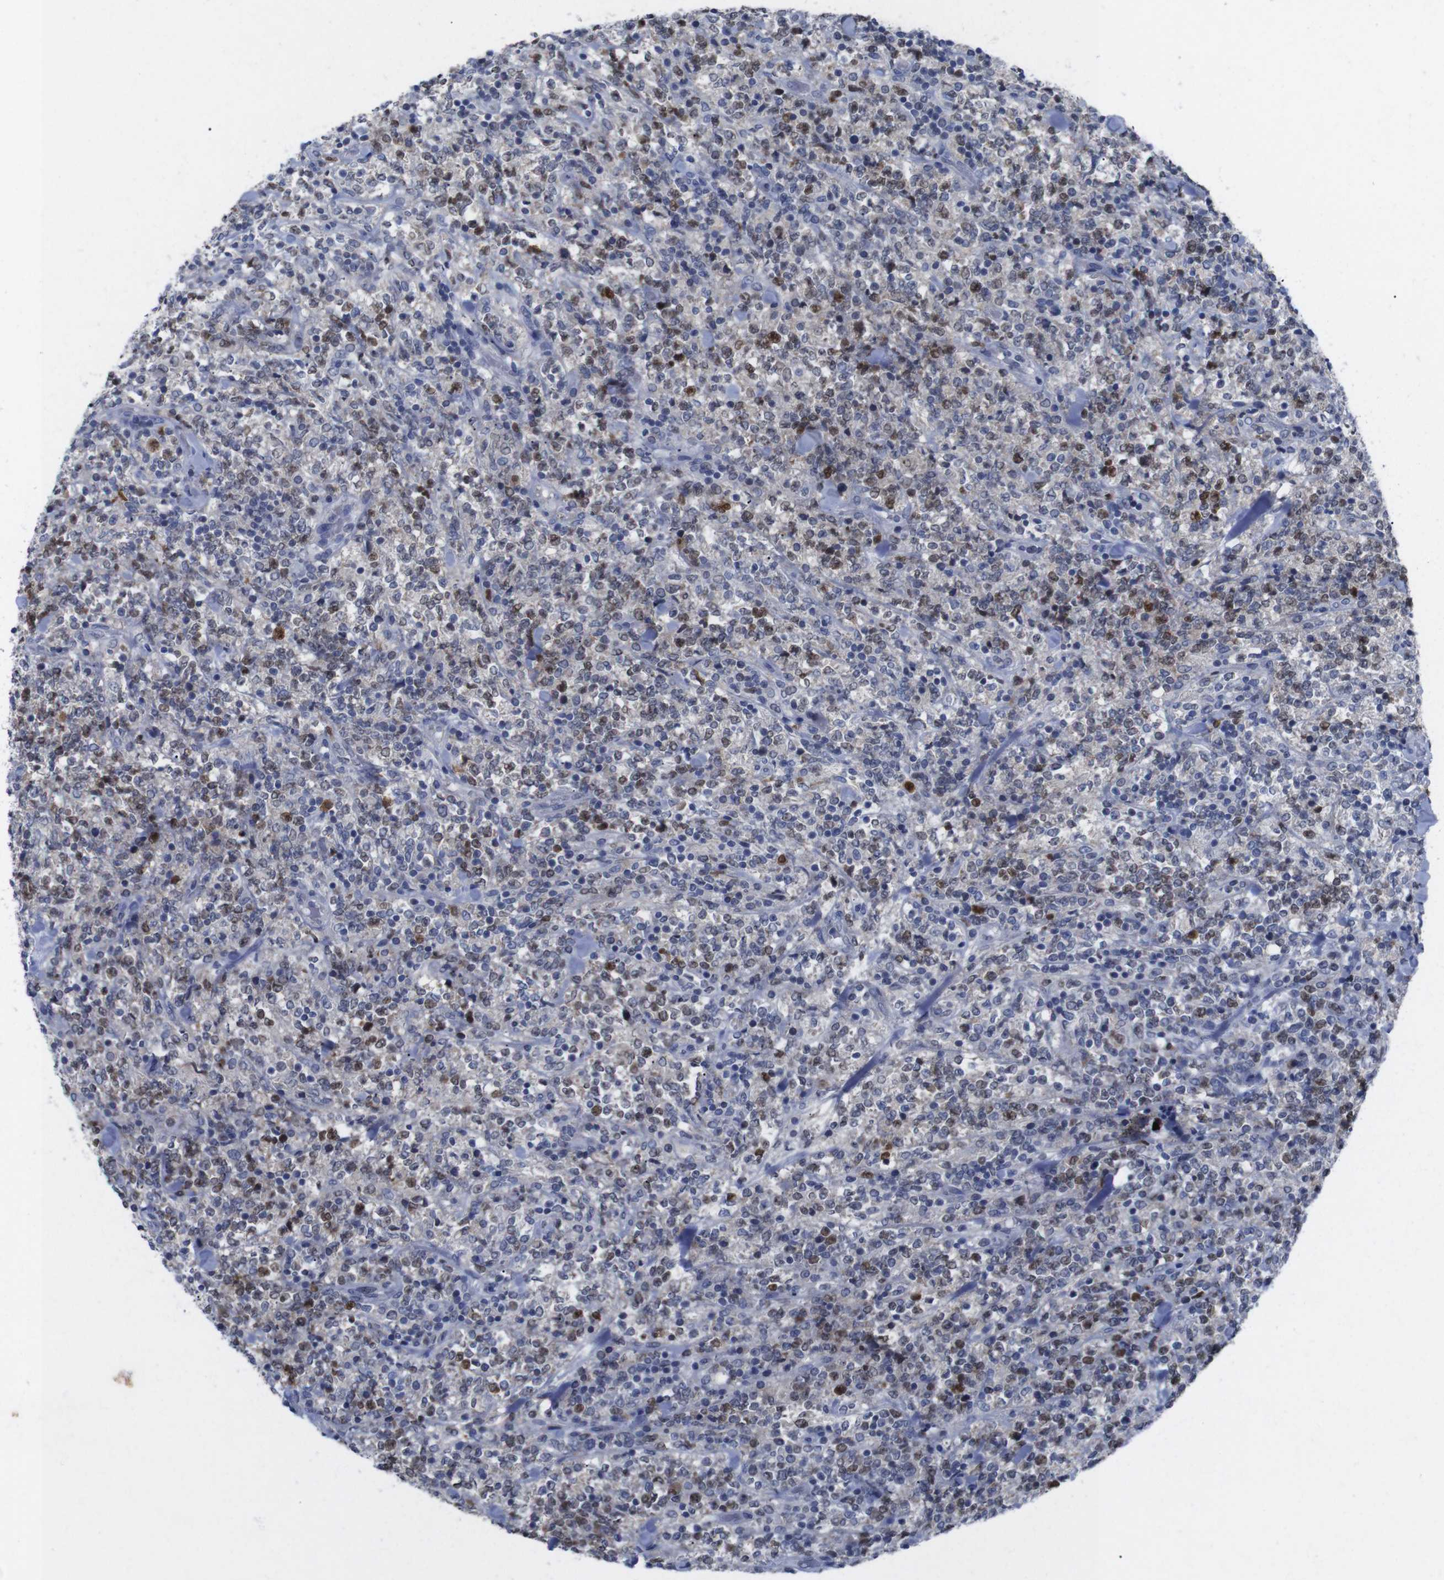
{"staining": {"intensity": "moderate", "quantity": "25%-75%", "location": "nuclear"}, "tissue": "lymphoma", "cell_type": "Tumor cells", "image_type": "cancer", "snomed": [{"axis": "morphology", "description": "Malignant lymphoma, non-Hodgkin's type, High grade"}, {"axis": "topography", "description": "Soft tissue"}], "caption": "Protein expression by immunohistochemistry (IHC) displays moderate nuclear positivity in about 25%-75% of tumor cells in high-grade malignant lymphoma, non-Hodgkin's type.", "gene": "IRF4", "patient": {"sex": "male", "age": 18}}